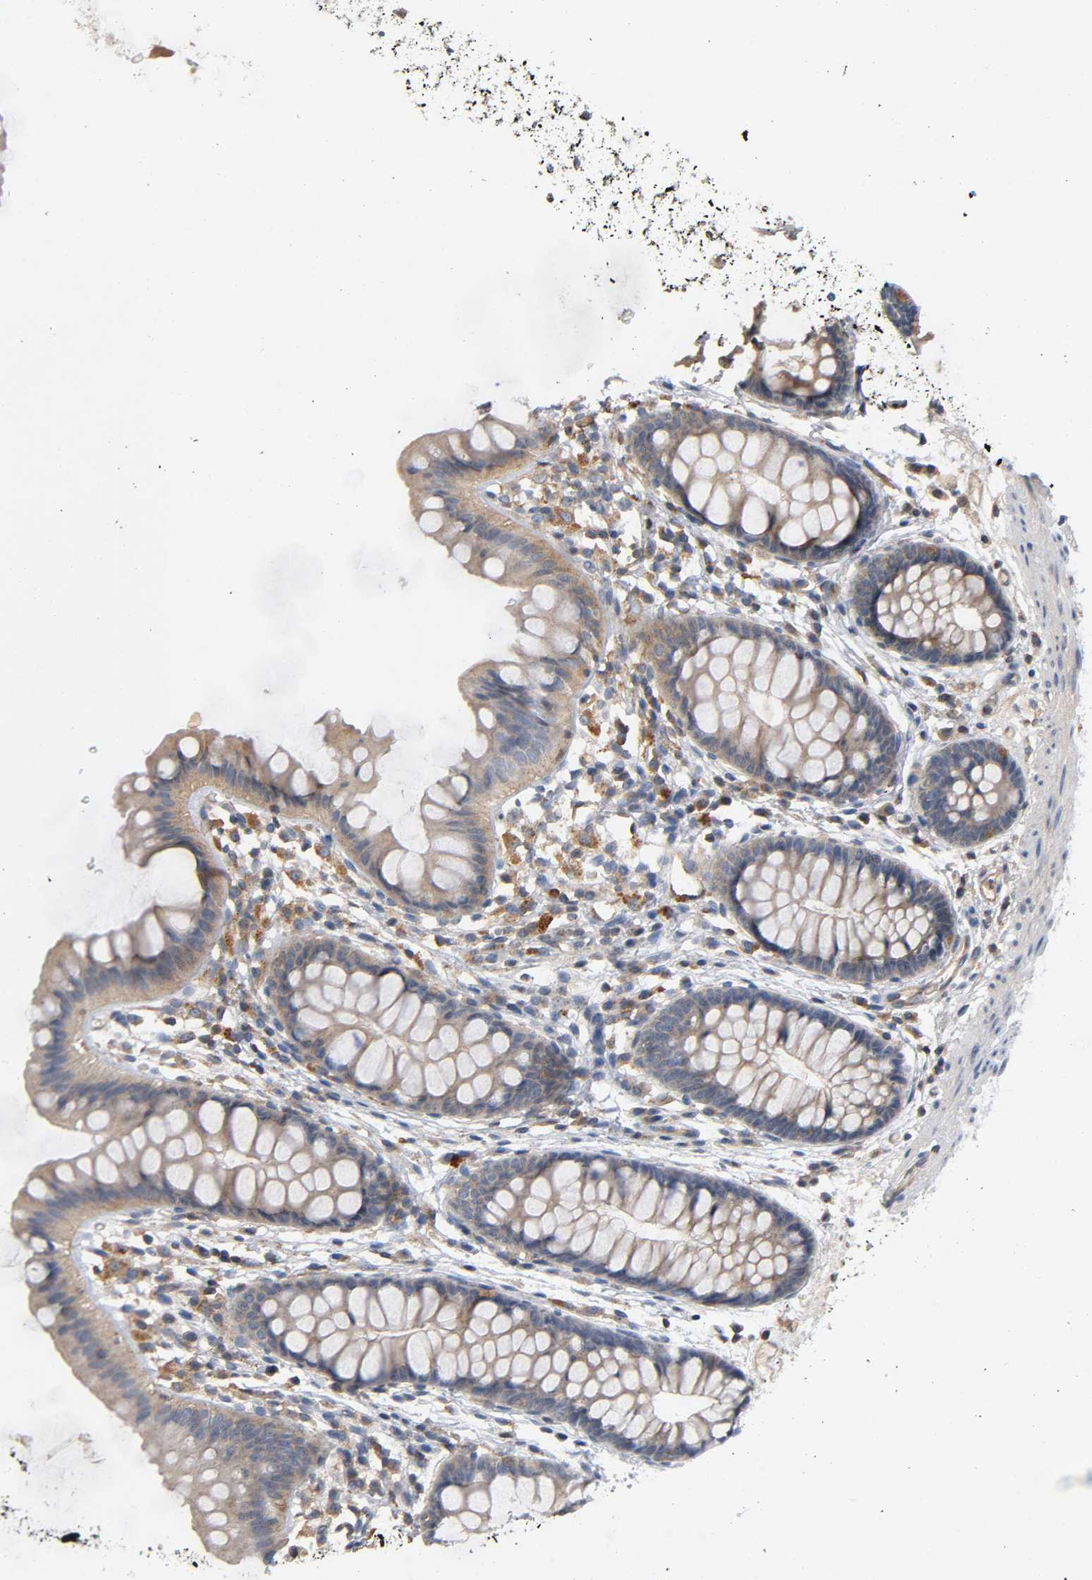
{"staining": {"intensity": "weak", "quantity": ">75%", "location": "cytoplasmic/membranous"}, "tissue": "colon", "cell_type": "Endothelial cells", "image_type": "normal", "snomed": [{"axis": "morphology", "description": "Normal tissue, NOS"}, {"axis": "topography", "description": "Smooth muscle"}, {"axis": "topography", "description": "Colon"}], "caption": "Immunohistochemical staining of normal human colon demonstrates >75% levels of weak cytoplasmic/membranous protein positivity in approximately >75% of endothelial cells. The protein is stained brown, and the nuclei are stained in blue (DAB (3,3'-diaminobenzidine) IHC with brightfield microscopy, high magnification).", "gene": "IKBKB", "patient": {"sex": "male", "age": 67}}